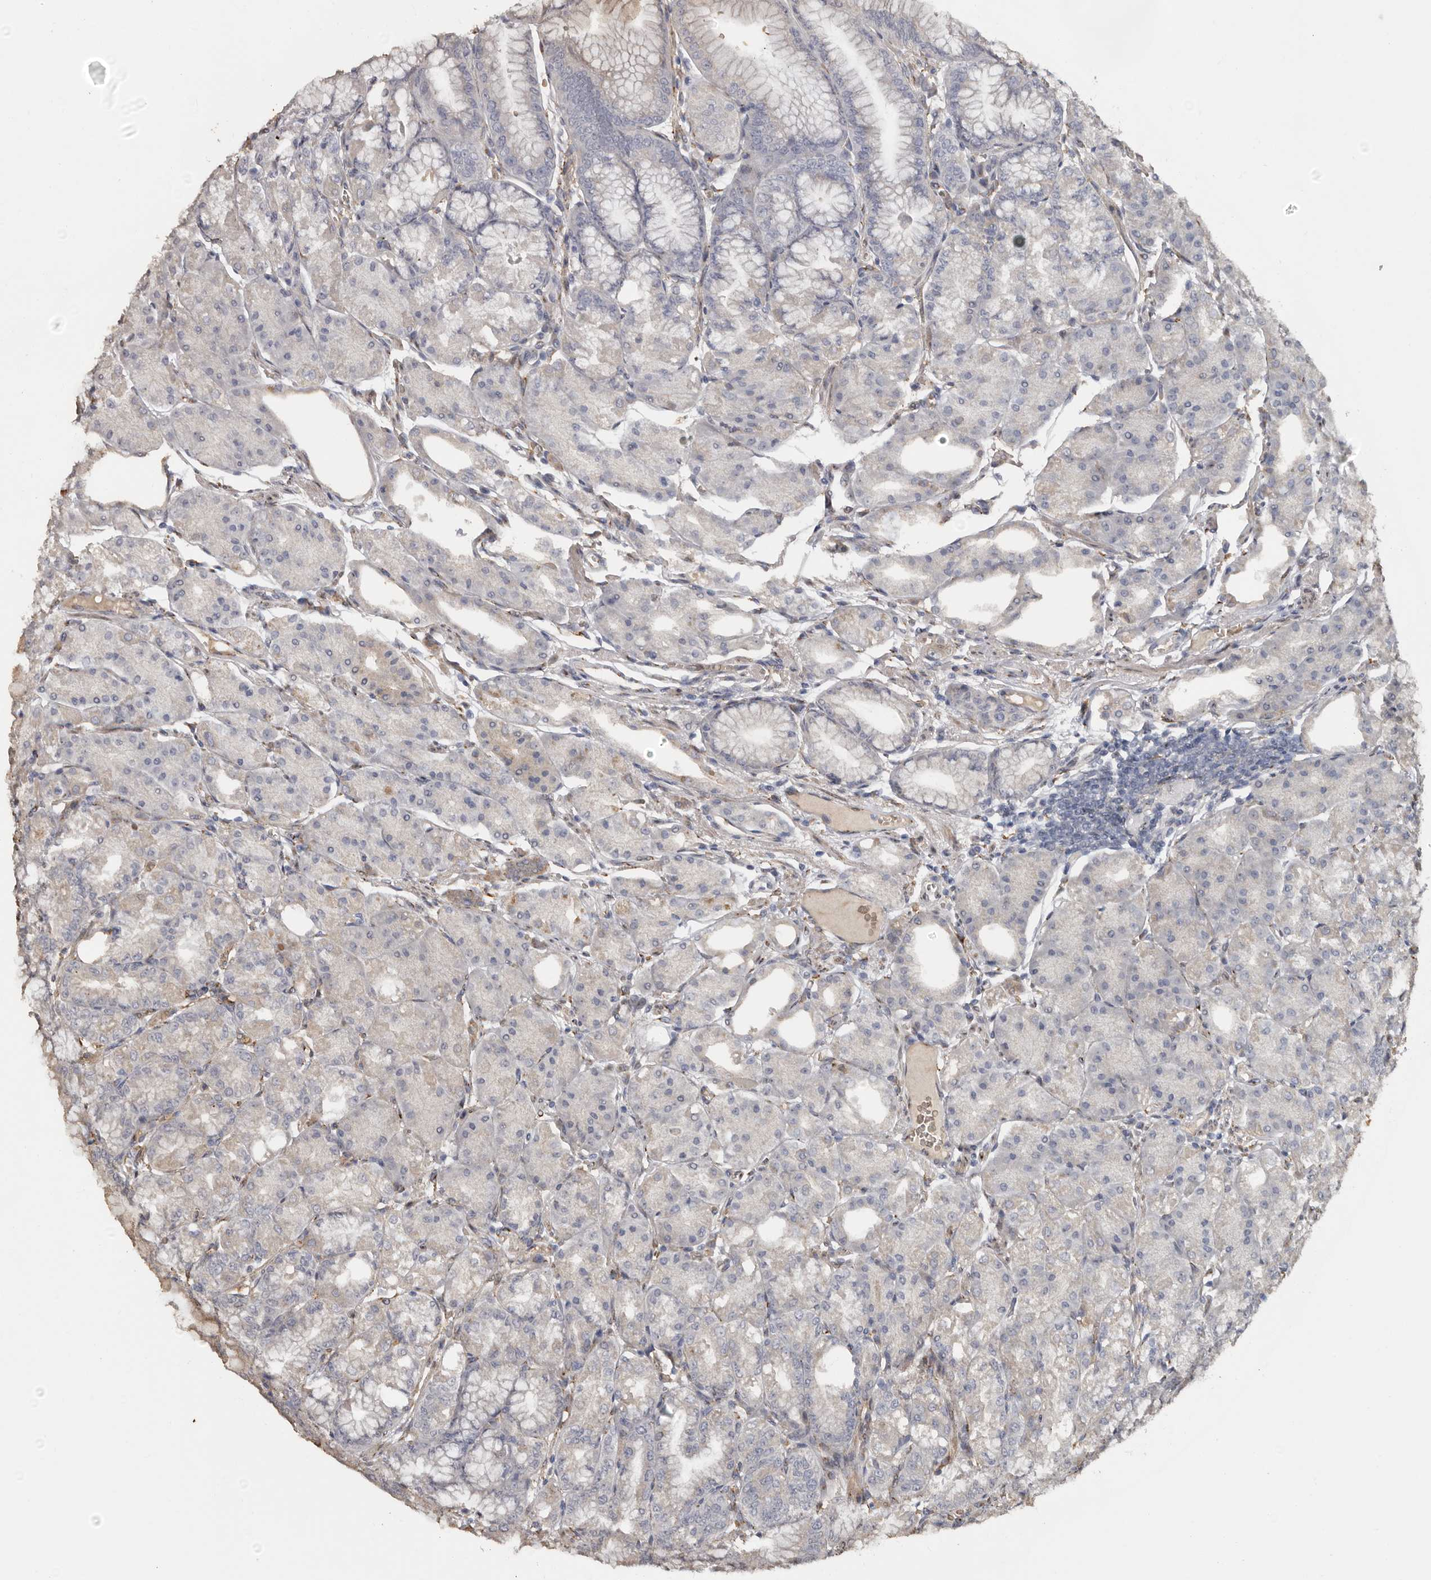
{"staining": {"intensity": "moderate", "quantity": "<25%", "location": "cytoplasmic/membranous"}, "tissue": "stomach", "cell_type": "Glandular cells", "image_type": "normal", "snomed": [{"axis": "morphology", "description": "Normal tissue, NOS"}, {"axis": "topography", "description": "Stomach, lower"}], "caption": "The histopathology image exhibits immunohistochemical staining of benign stomach. There is moderate cytoplasmic/membranous expression is identified in about <25% of glandular cells.", "gene": "ENTREP1", "patient": {"sex": "male", "age": 71}}